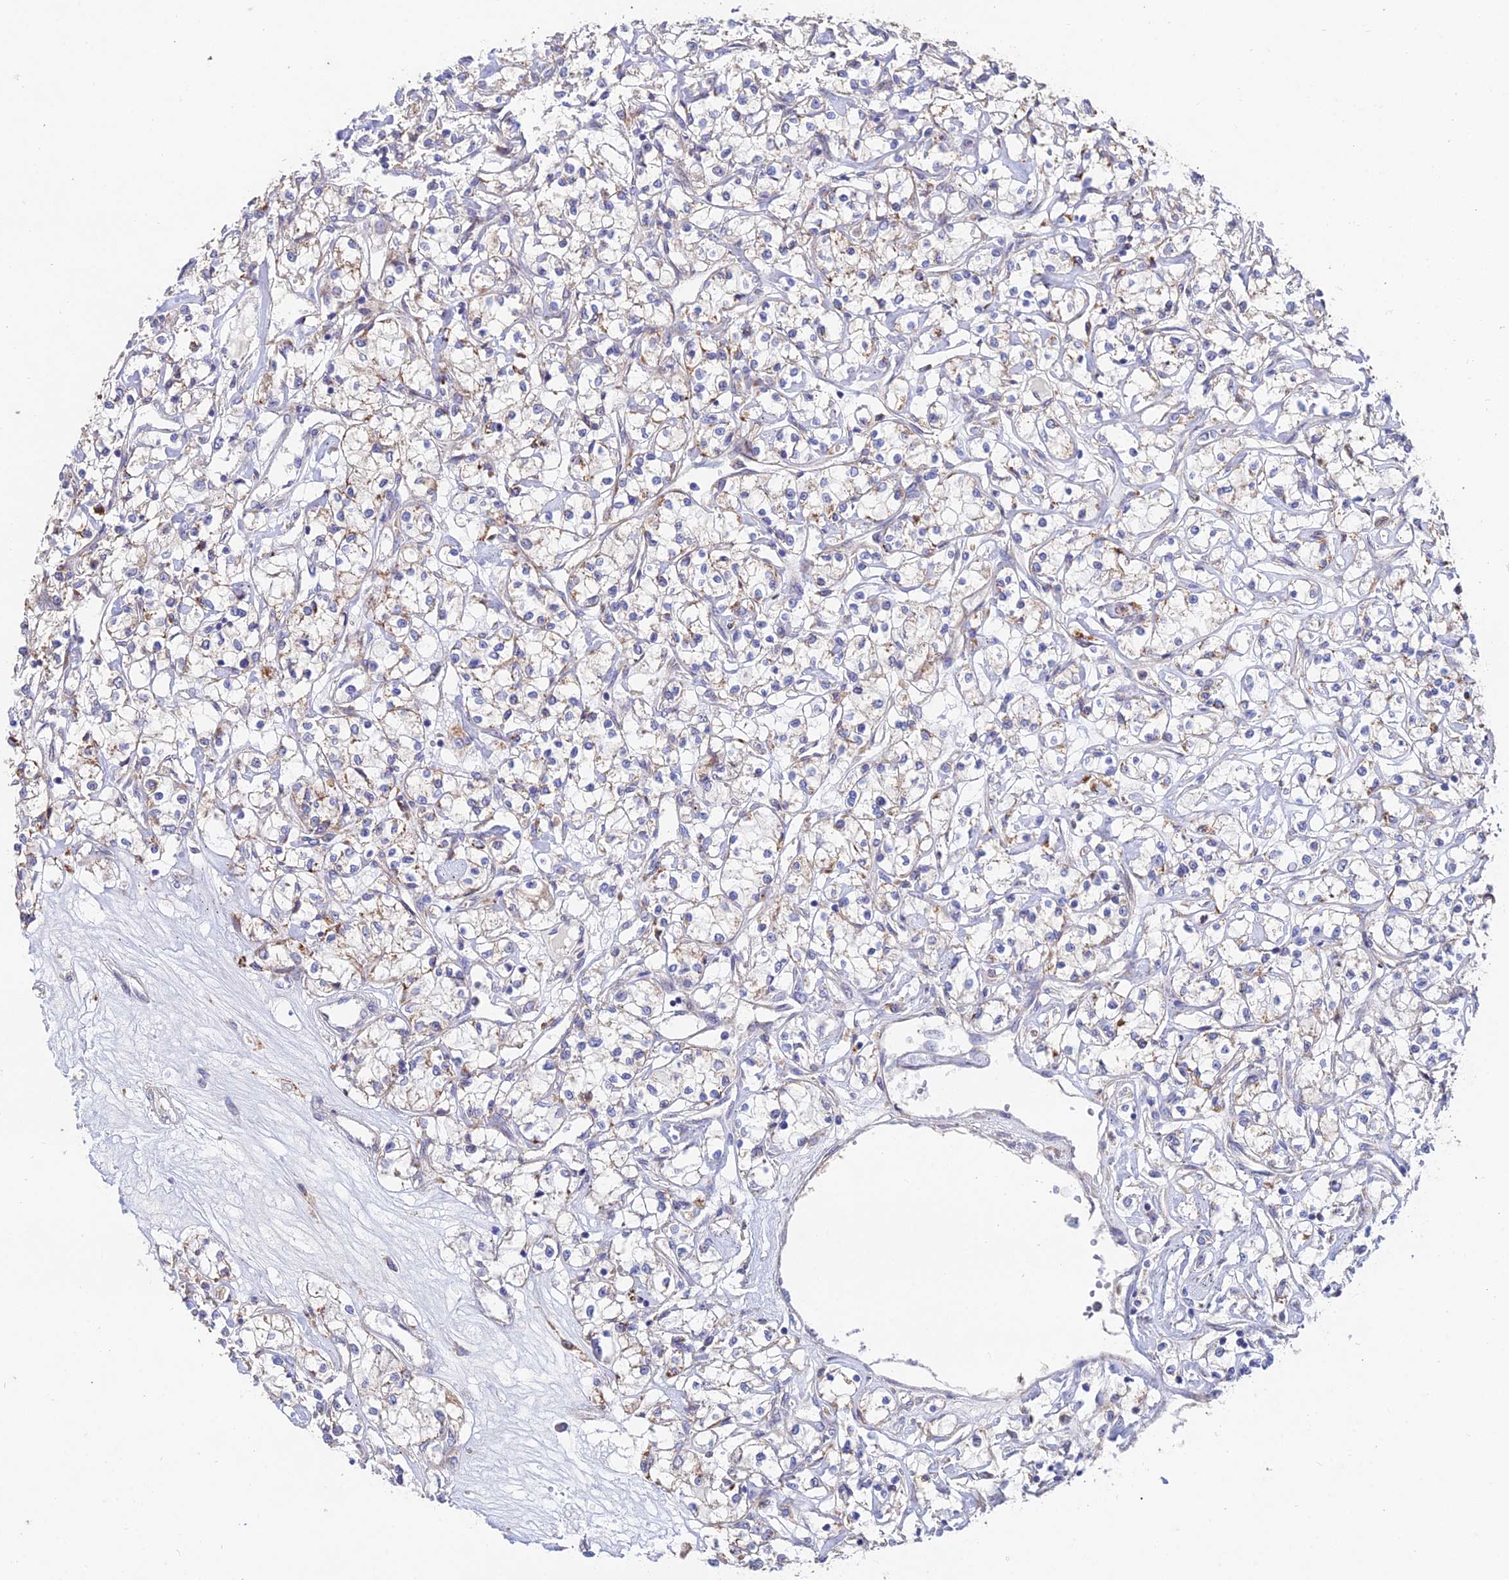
{"staining": {"intensity": "weak", "quantity": "<25%", "location": "cytoplasmic/membranous"}, "tissue": "renal cancer", "cell_type": "Tumor cells", "image_type": "cancer", "snomed": [{"axis": "morphology", "description": "Adenocarcinoma, NOS"}, {"axis": "topography", "description": "Kidney"}], "caption": "Tumor cells show no significant protein staining in adenocarcinoma (renal).", "gene": "ACTR5", "patient": {"sex": "female", "age": 59}}